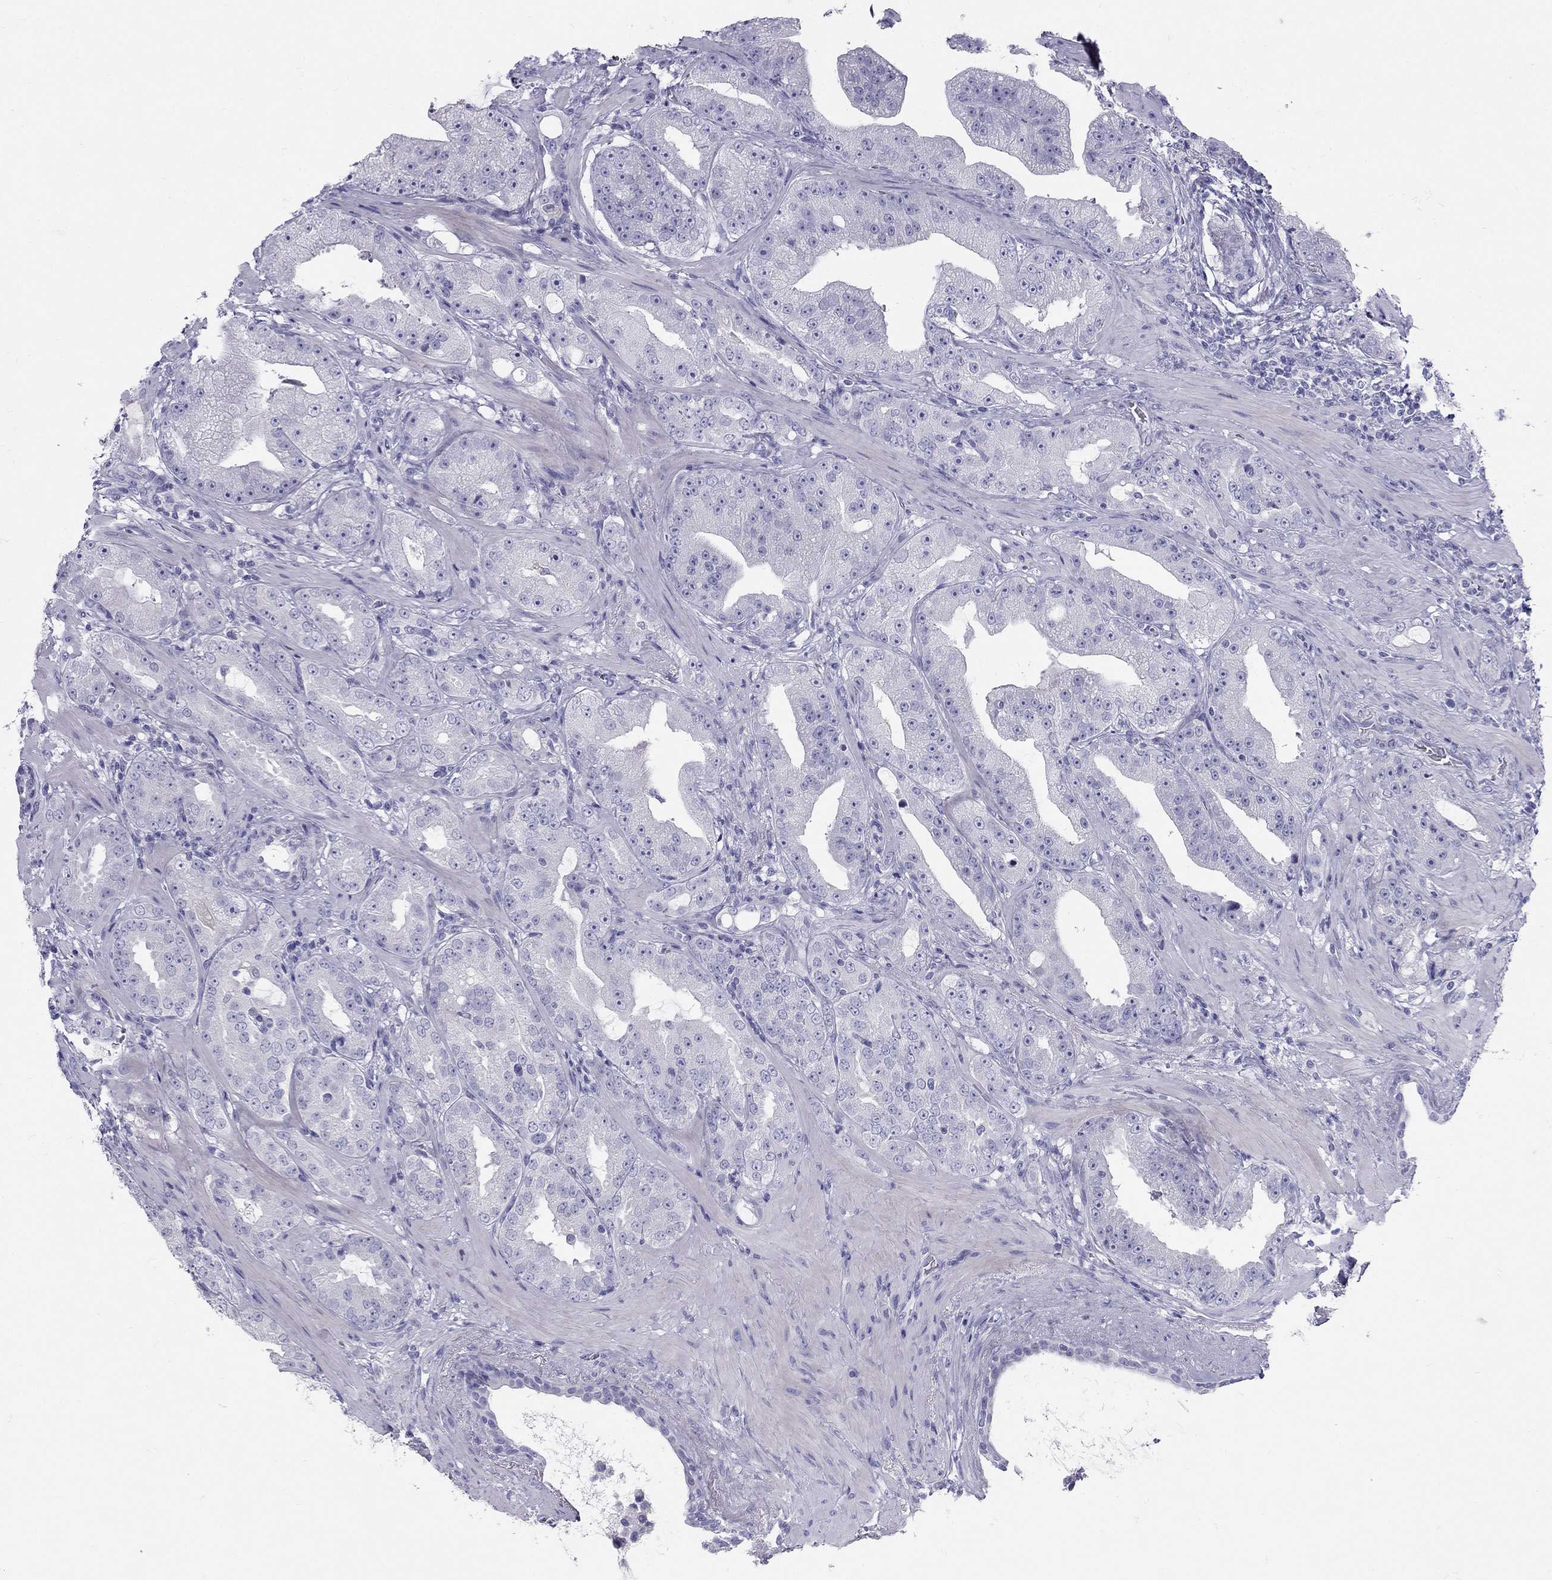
{"staining": {"intensity": "negative", "quantity": "none", "location": "none"}, "tissue": "prostate cancer", "cell_type": "Tumor cells", "image_type": "cancer", "snomed": [{"axis": "morphology", "description": "Adenocarcinoma, Low grade"}, {"axis": "topography", "description": "Prostate"}], "caption": "An IHC image of prostate cancer (adenocarcinoma (low-grade)) is shown. There is no staining in tumor cells of prostate cancer (adenocarcinoma (low-grade)).", "gene": "RFLNA", "patient": {"sex": "male", "age": 62}}